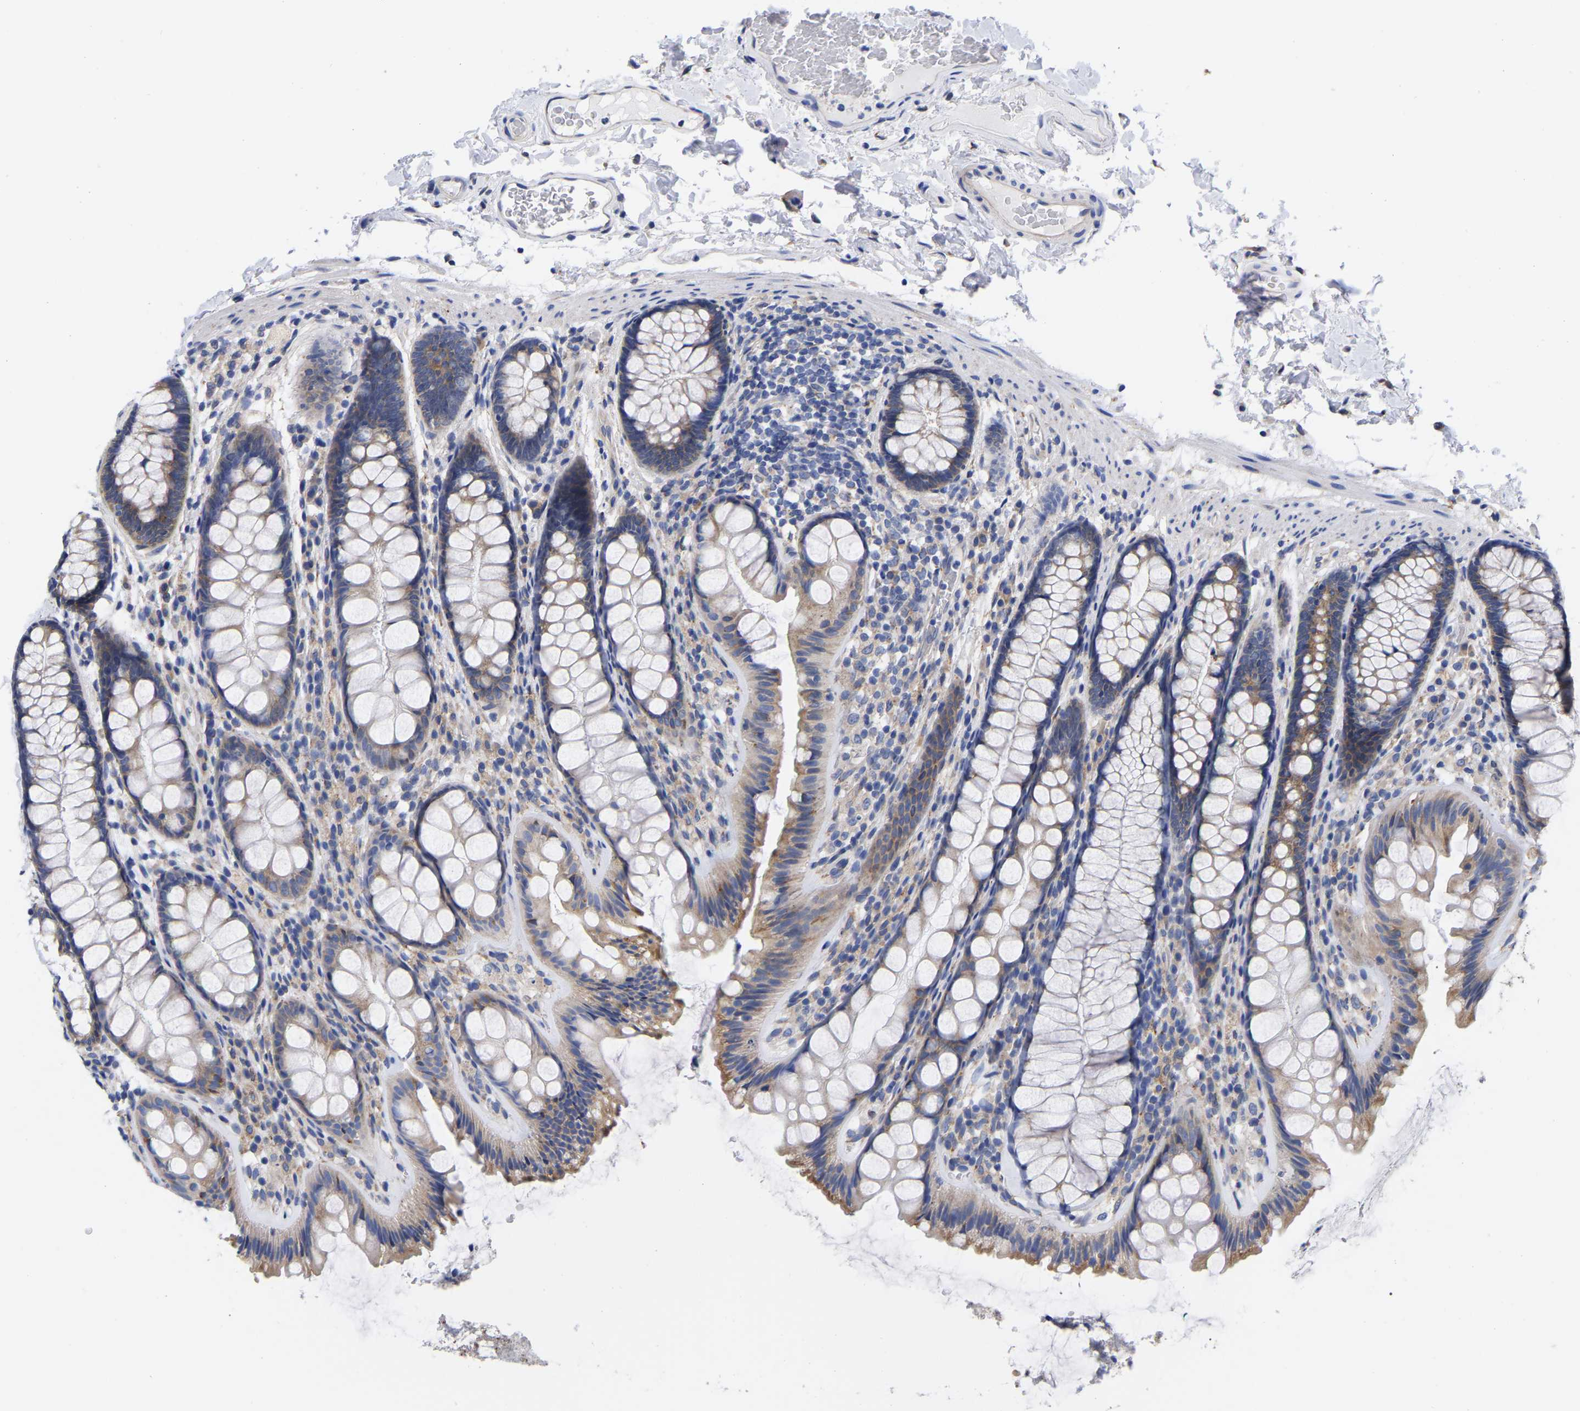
{"staining": {"intensity": "negative", "quantity": "none", "location": "none"}, "tissue": "colon", "cell_type": "Endothelial cells", "image_type": "normal", "snomed": [{"axis": "morphology", "description": "Normal tissue, NOS"}, {"axis": "topography", "description": "Colon"}], "caption": "DAB (3,3'-diaminobenzidine) immunohistochemical staining of unremarkable human colon shows no significant staining in endothelial cells. Brightfield microscopy of immunohistochemistry stained with DAB (3,3'-diaminobenzidine) (brown) and hematoxylin (blue), captured at high magnification.", "gene": "CFAP298", "patient": {"sex": "female", "age": 56}}